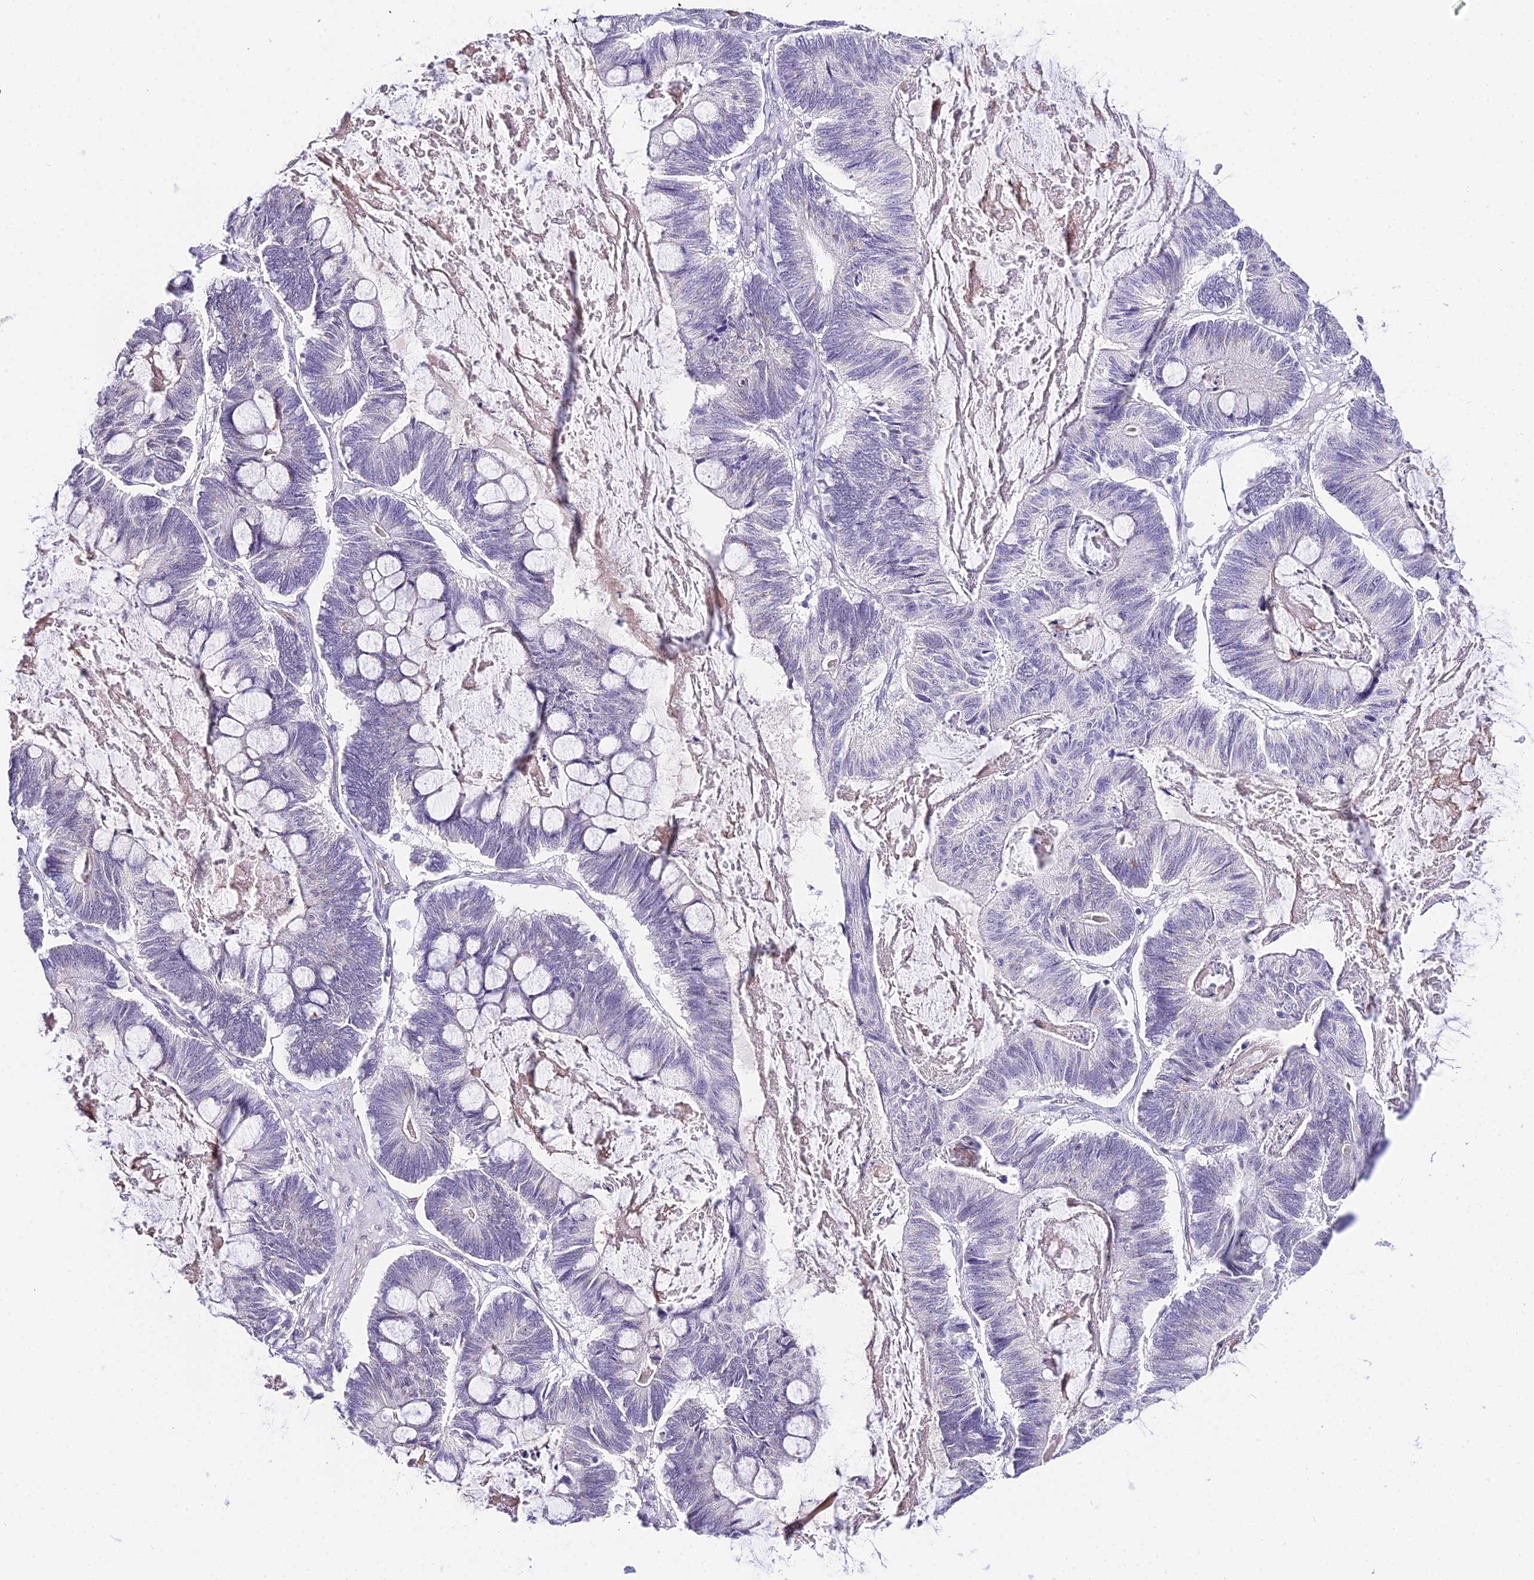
{"staining": {"intensity": "negative", "quantity": "none", "location": "none"}, "tissue": "ovarian cancer", "cell_type": "Tumor cells", "image_type": "cancer", "snomed": [{"axis": "morphology", "description": "Cystadenocarcinoma, mucinous, NOS"}, {"axis": "topography", "description": "Ovary"}], "caption": "A photomicrograph of human ovarian mucinous cystadenocarcinoma is negative for staining in tumor cells. (DAB immunohistochemistry, high magnification).", "gene": "POLR2I", "patient": {"sex": "female", "age": 61}}